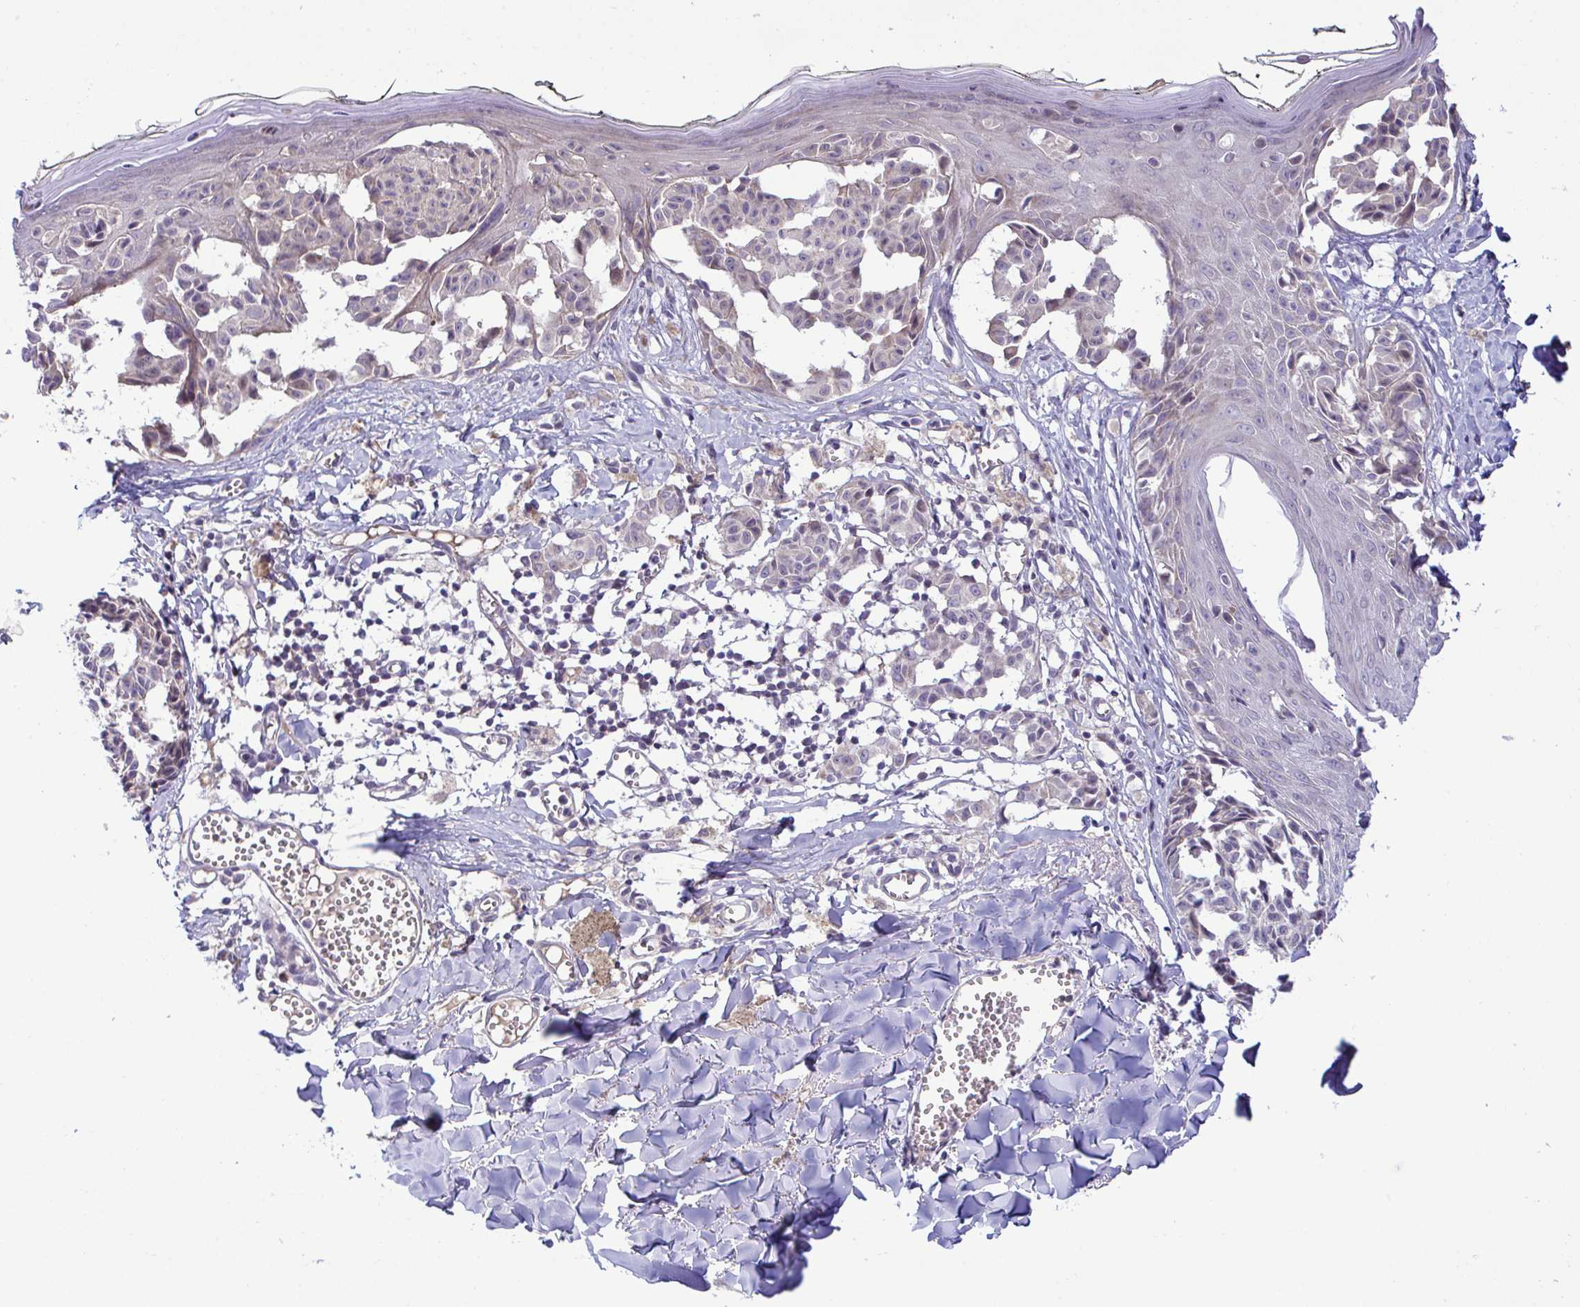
{"staining": {"intensity": "negative", "quantity": "none", "location": "none"}, "tissue": "melanoma", "cell_type": "Tumor cells", "image_type": "cancer", "snomed": [{"axis": "morphology", "description": "Malignant melanoma, NOS"}, {"axis": "topography", "description": "Skin"}], "caption": "High power microscopy histopathology image of an immunohistochemistry micrograph of melanoma, revealing no significant staining in tumor cells. The staining is performed using DAB brown chromogen with nuclei counter-stained in using hematoxylin.", "gene": "SYNPO2L", "patient": {"sex": "female", "age": 43}}